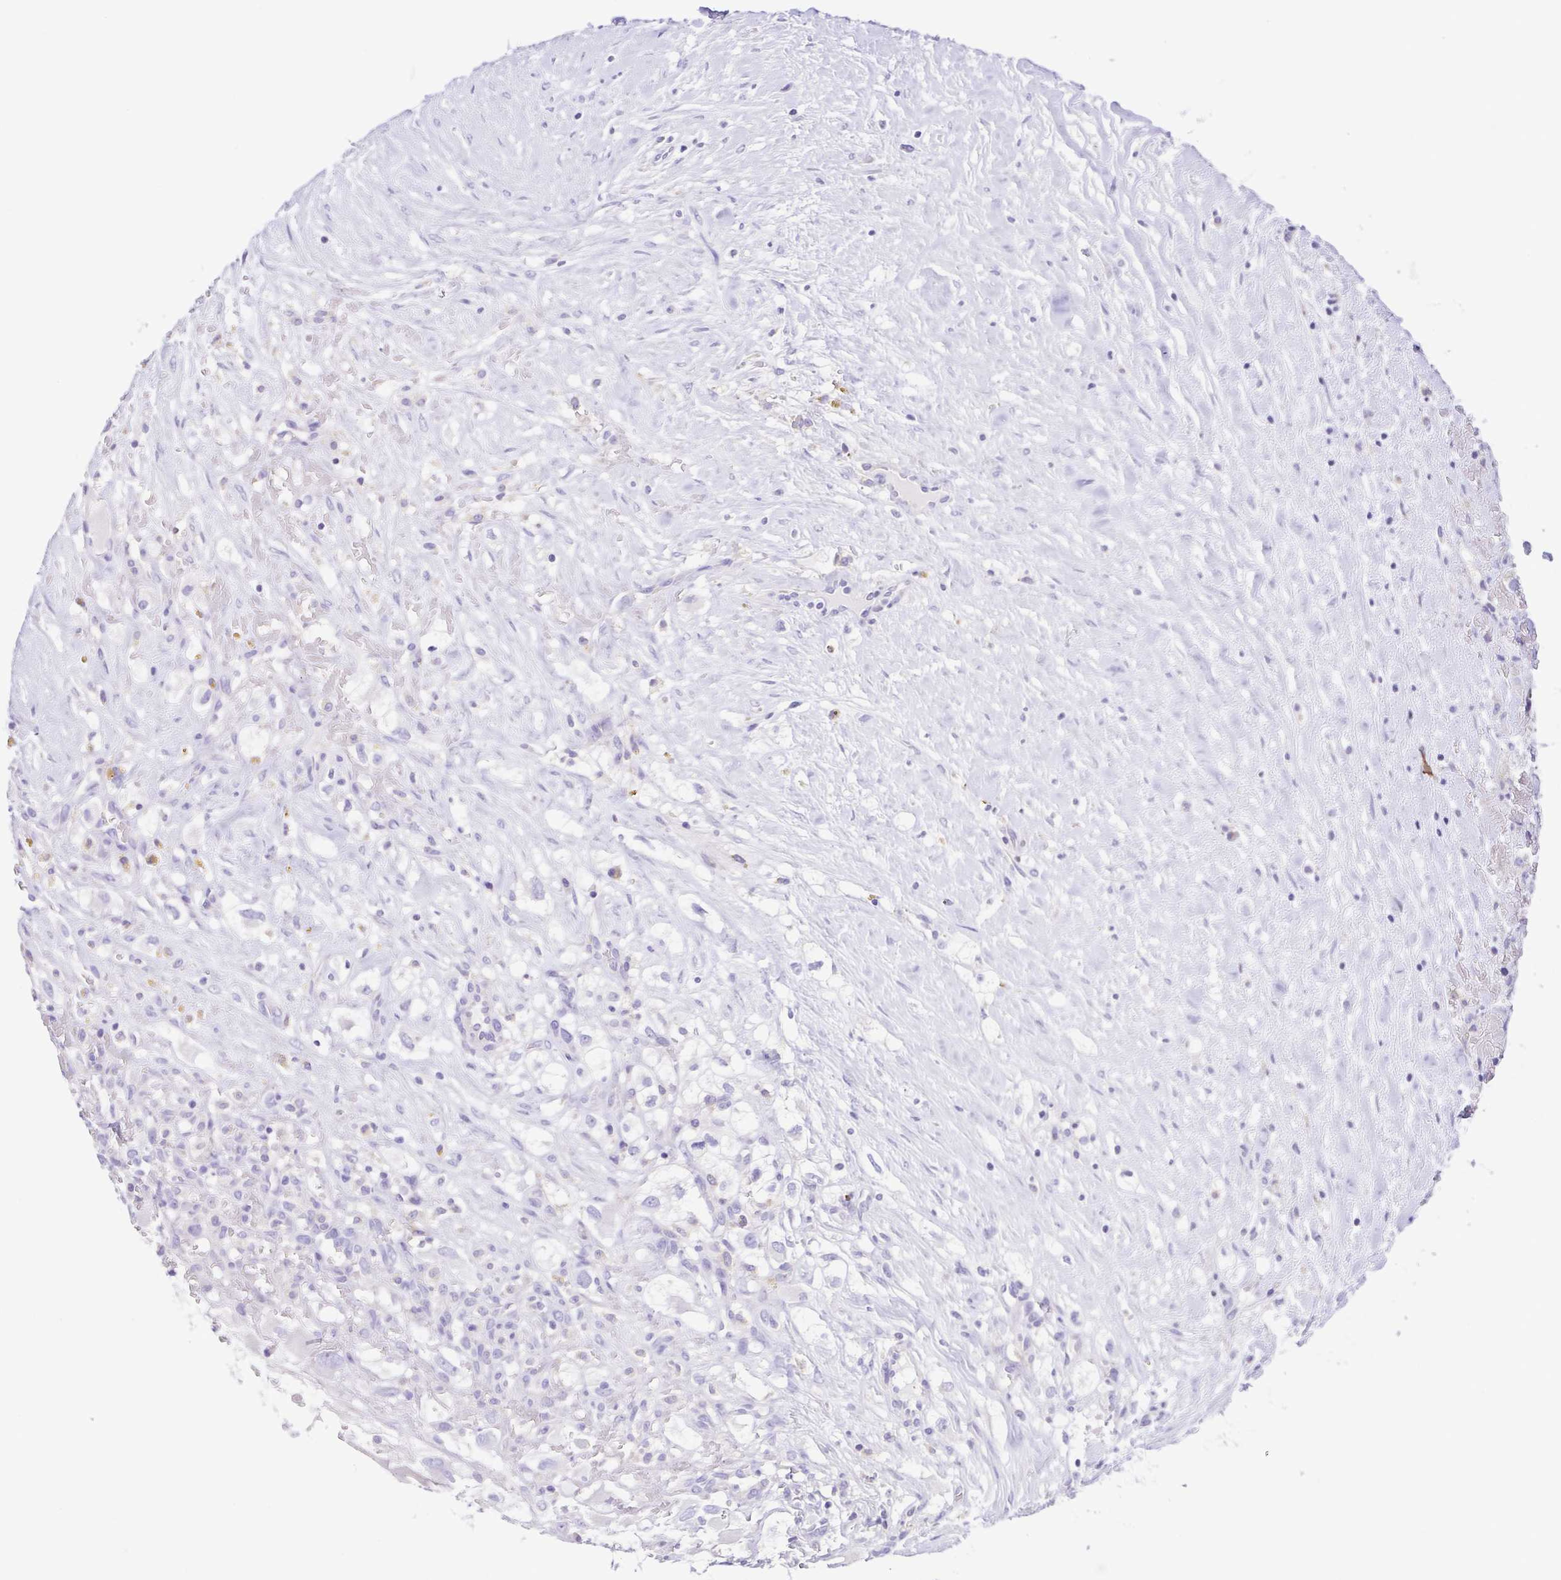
{"staining": {"intensity": "negative", "quantity": "none", "location": "none"}, "tissue": "renal cancer", "cell_type": "Tumor cells", "image_type": "cancer", "snomed": [{"axis": "morphology", "description": "Adenocarcinoma, NOS"}, {"axis": "topography", "description": "Kidney"}], "caption": "Histopathology image shows no significant protein expression in tumor cells of adenocarcinoma (renal).", "gene": "CD72", "patient": {"sex": "male", "age": 59}}